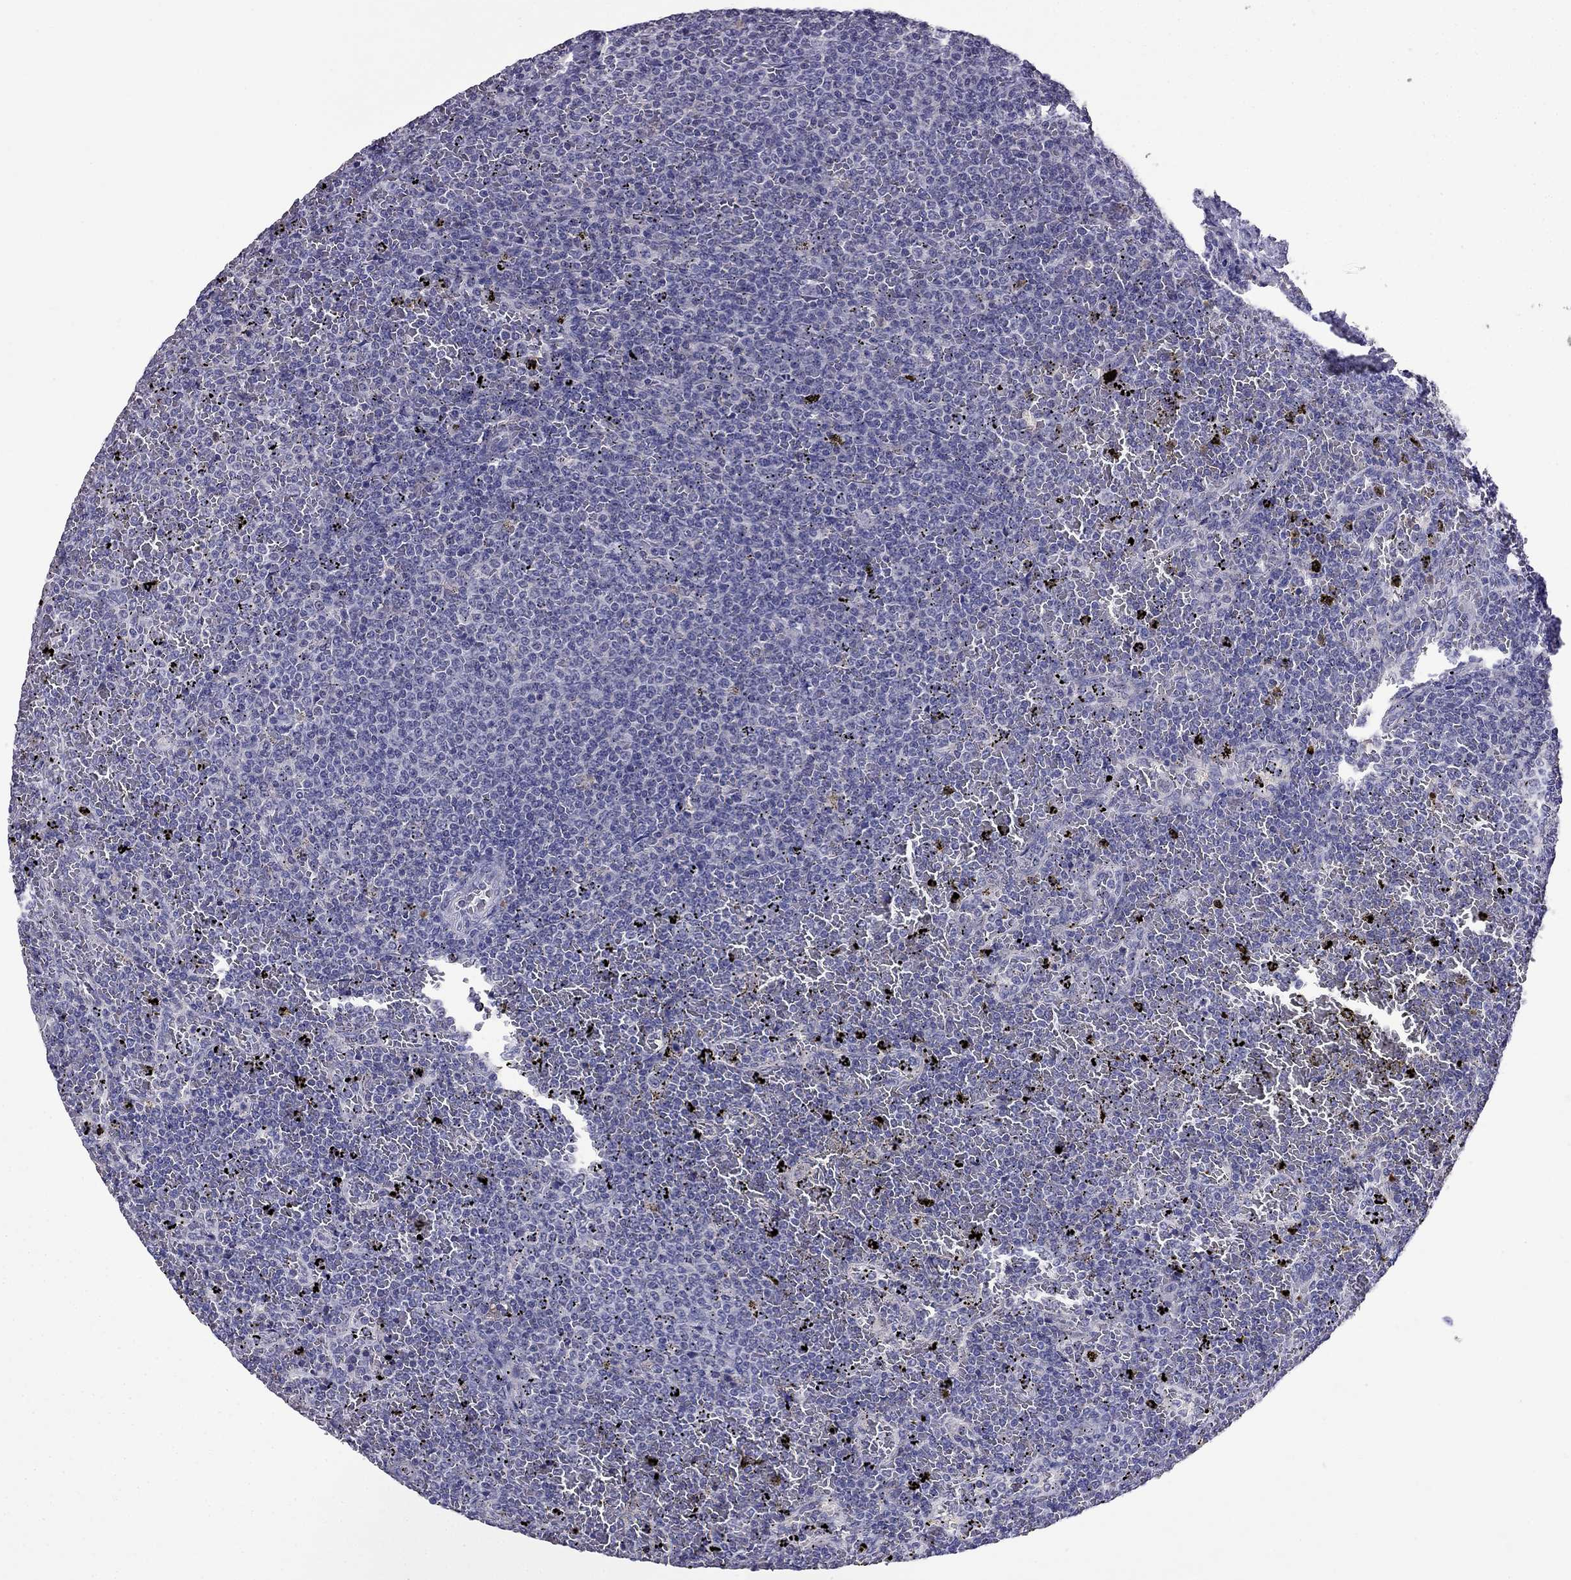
{"staining": {"intensity": "negative", "quantity": "none", "location": "none"}, "tissue": "lymphoma", "cell_type": "Tumor cells", "image_type": "cancer", "snomed": [{"axis": "morphology", "description": "Malignant lymphoma, non-Hodgkin's type, Low grade"}, {"axis": "topography", "description": "Spleen"}], "caption": "DAB (3,3'-diaminobenzidine) immunohistochemical staining of lymphoma demonstrates no significant positivity in tumor cells. The staining is performed using DAB (3,3'-diaminobenzidine) brown chromogen with nuclei counter-stained in using hematoxylin.", "gene": "AQP9", "patient": {"sex": "female", "age": 77}}